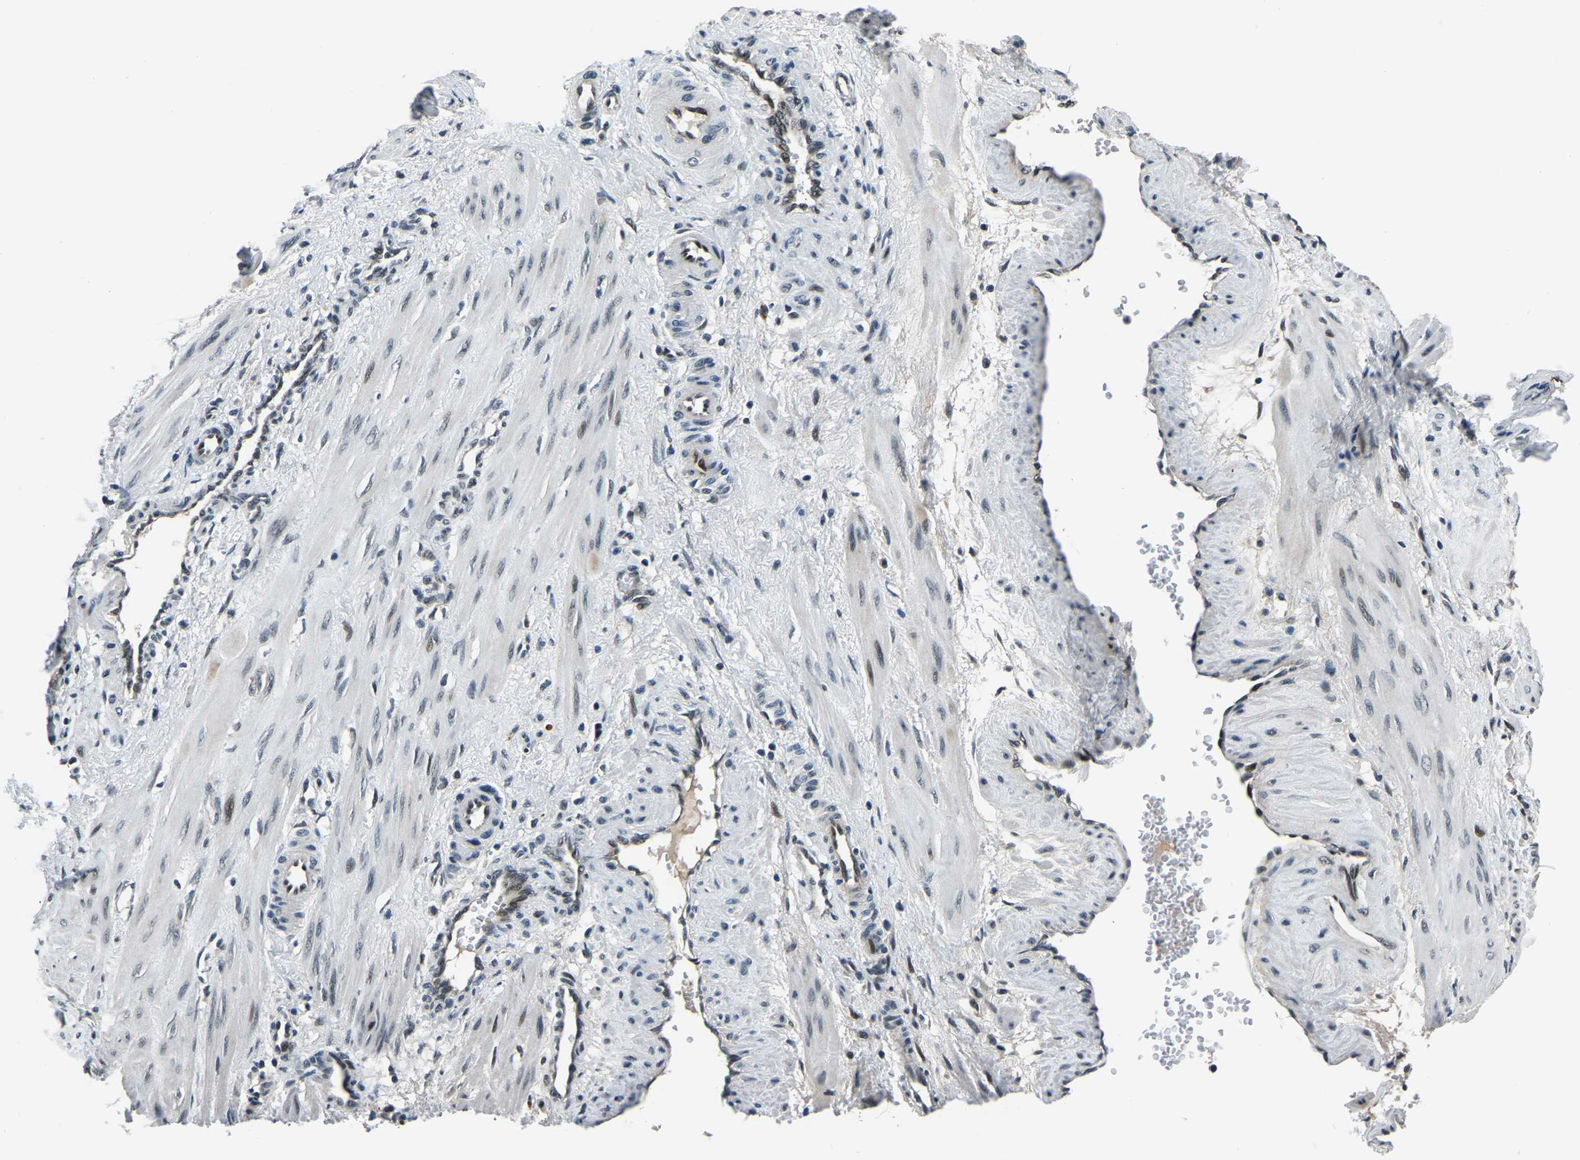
{"staining": {"intensity": "moderate", "quantity": "<25%", "location": "nuclear"}, "tissue": "smooth muscle", "cell_type": "Smooth muscle cells", "image_type": "normal", "snomed": [{"axis": "morphology", "description": "Normal tissue, NOS"}, {"axis": "topography", "description": "Endometrium"}], "caption": "Immunohistochemistry (DAB) staining of normal human smooth muscle reveals moderate nuclear protein positivity in approximately <25% of smooth muscle cells. (DAB IHC, brown staining for protein, blue staining for nuclei).", "gene": "ING2", "patient": {"sex": "female", "age": 33}}